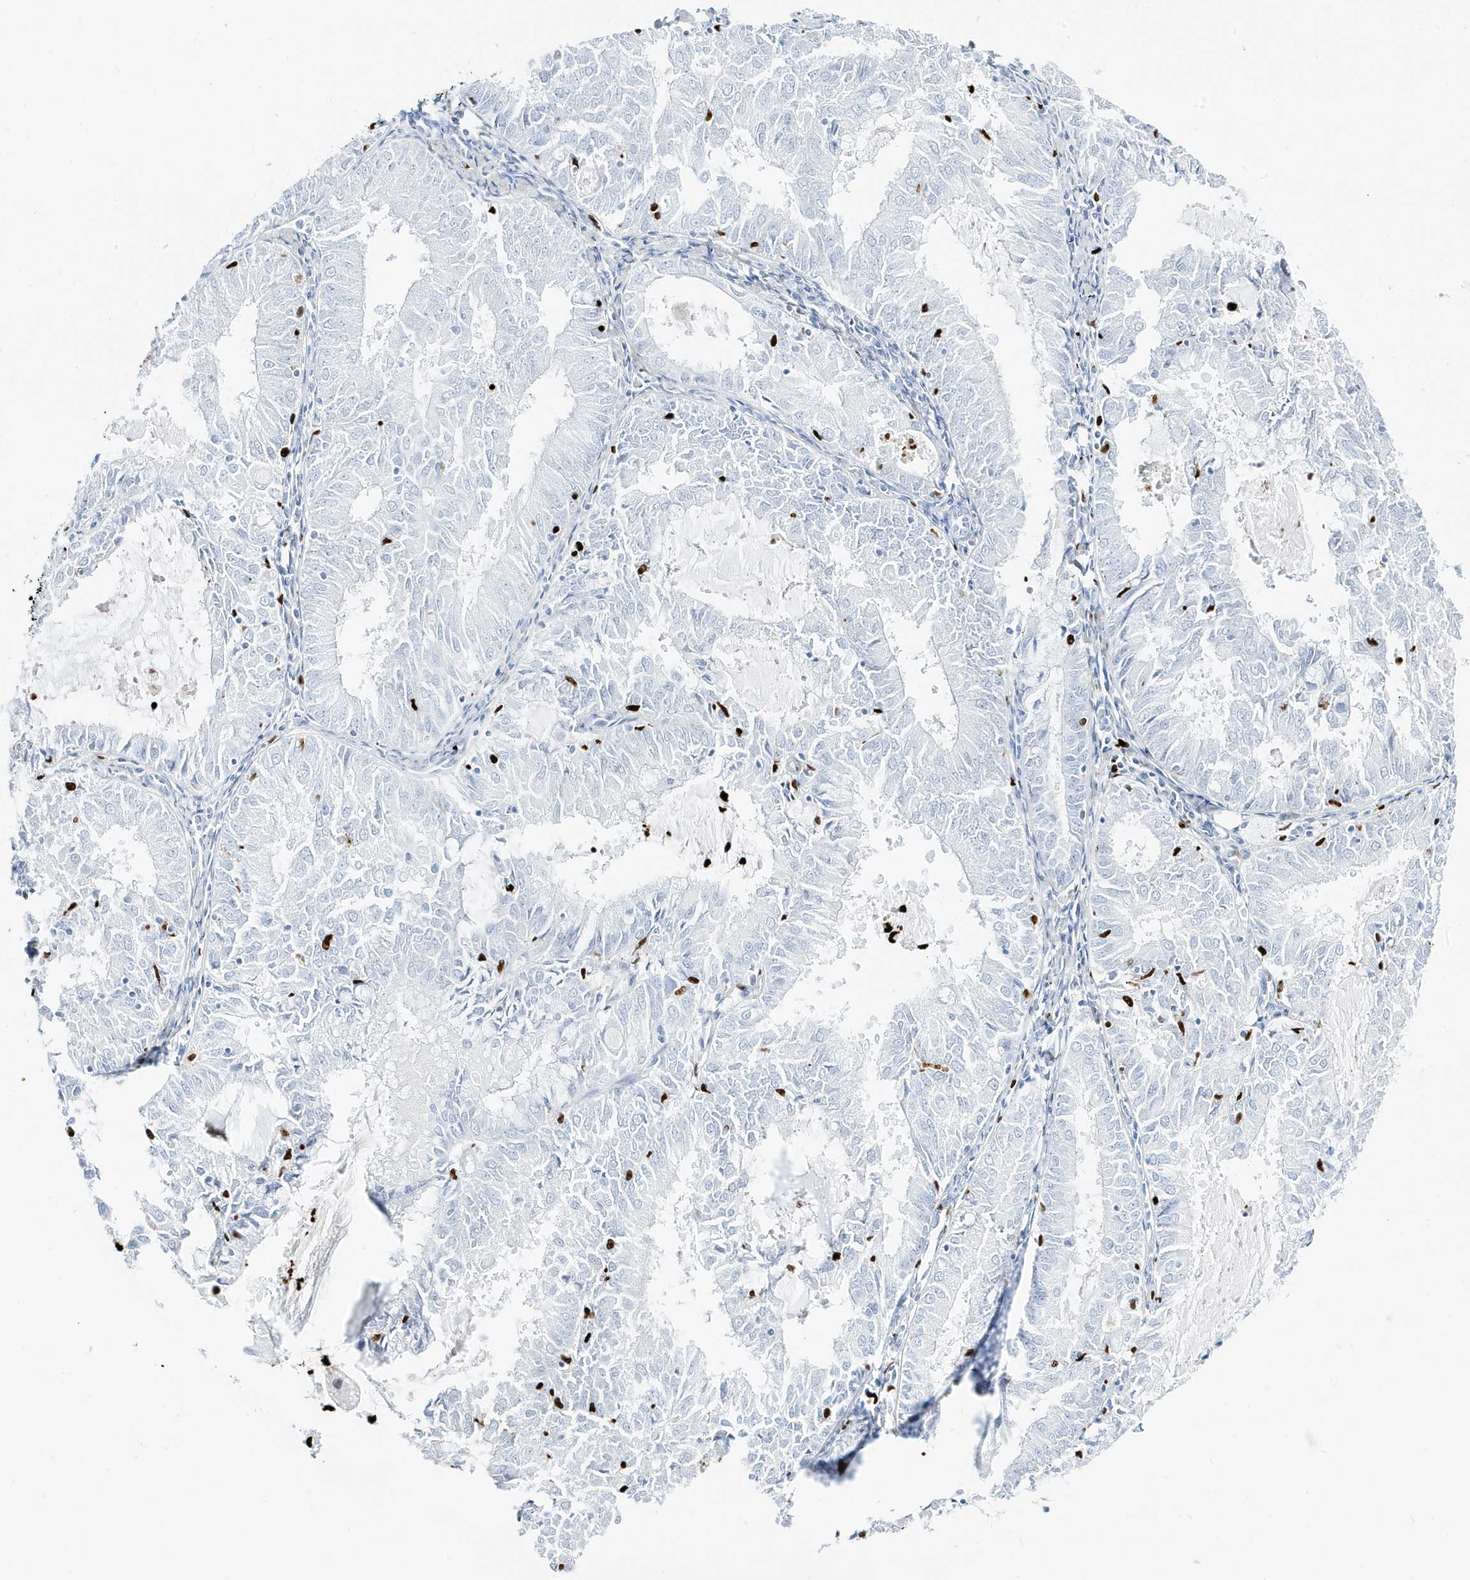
{"staining": {"intensity": "negative", "quantity": "none", "location": "none"}, "tissue": "endometrial cancer", "cell_type": "Tumor cells", "image_type": "cancer", "snomed": [{"axis": "morphology", "description": "Adenocarcinoma, NOS"}, {"axis": "topography", "description": "Endometrium"}], "caption": "Tumor cells show no significant protein staining in adenocarcinoma (endometrial).", "gene": "MNDA", "patient": {"sex": "female", "age": 57}}